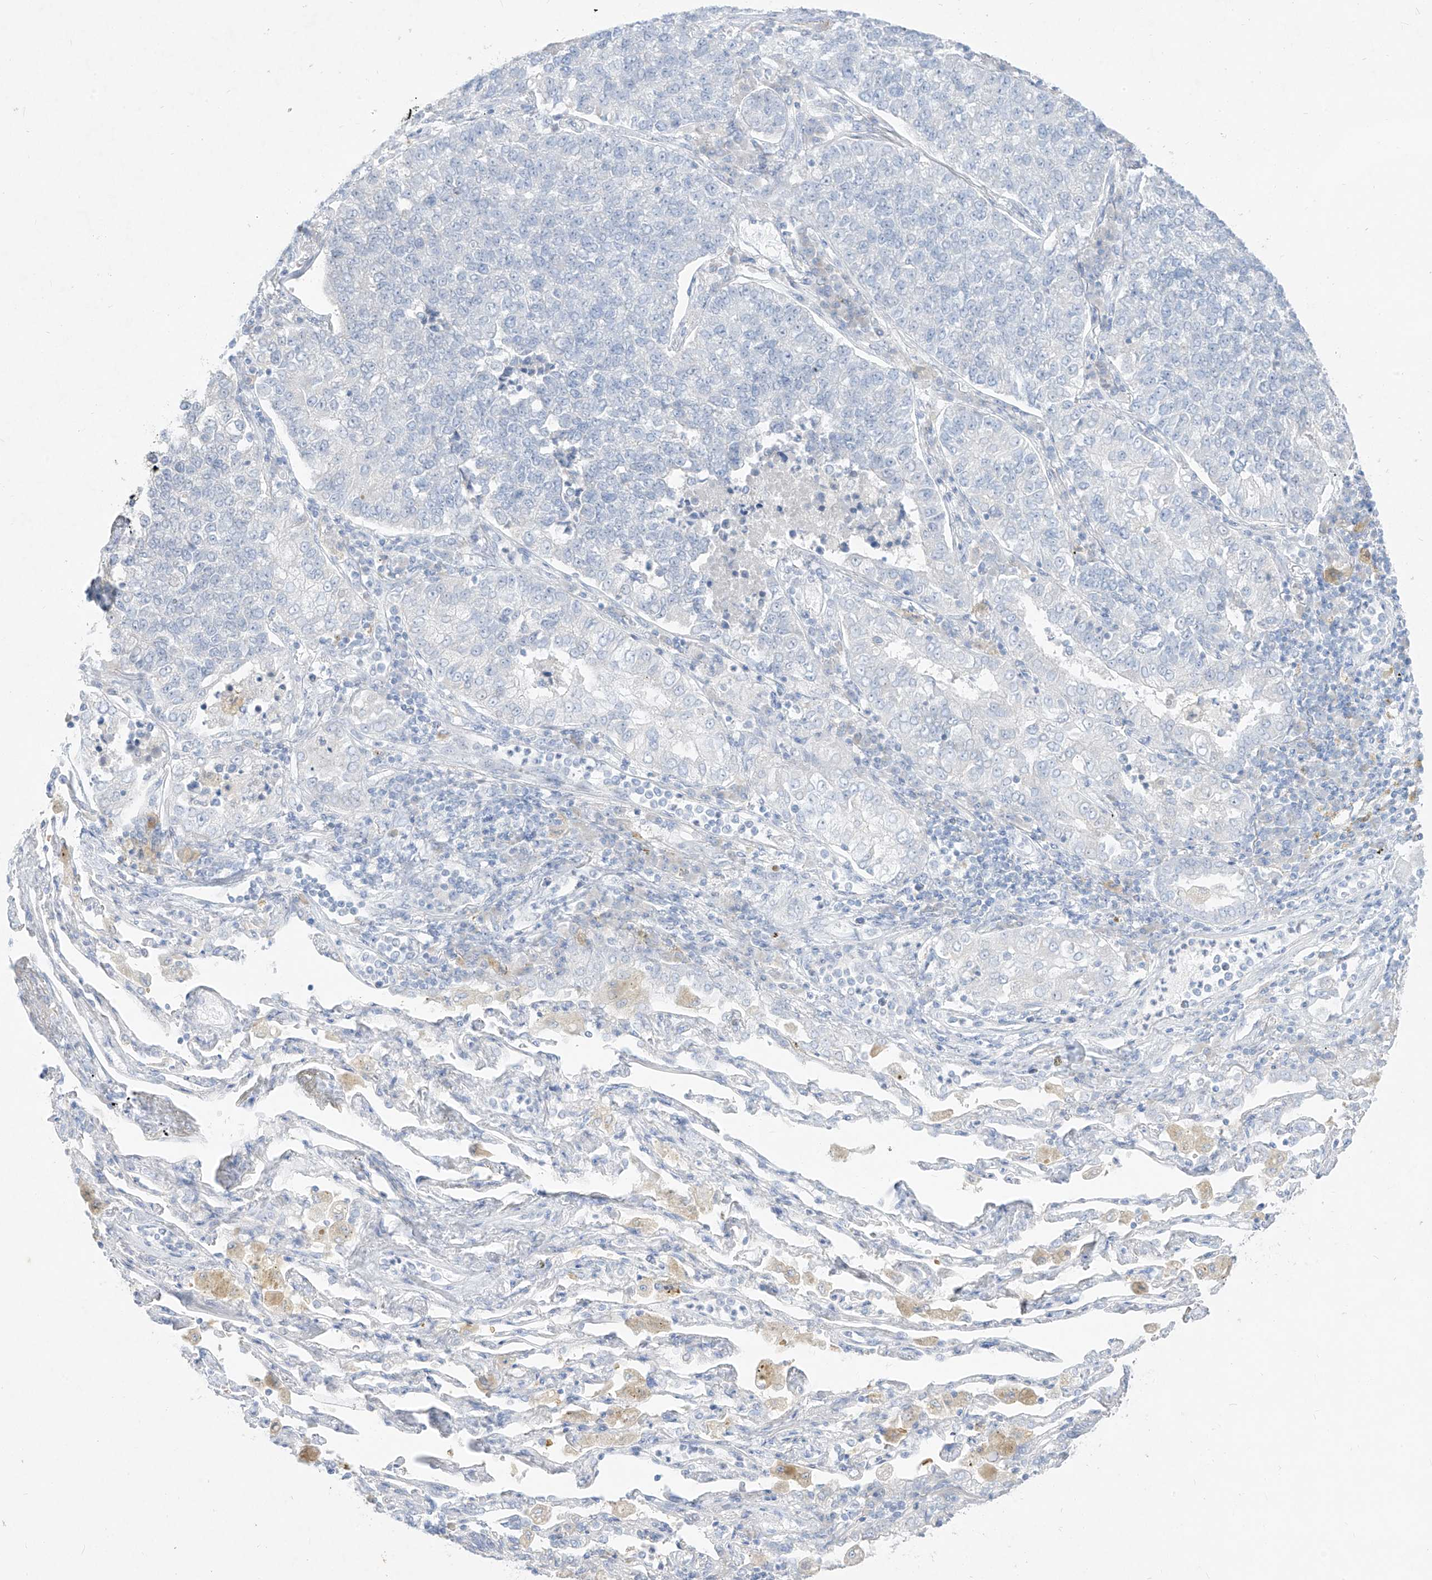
{"staining": {"intensity": "negative", "quantity": "none", "location": "none"}, "tissue": "lung cancer", "cell_type": "Tumor cells", "image_type": "cancer", "snomed": [{"axis": "morphology", "description": "Adenocarcinoma, NOS"}, {"axis": "topography", "description": "Lung"}], "caption": "Adenocarcinoma (lung) stained for a protein using IHC reveals no staining tumor cells.", "gene": "TGM4", "patient": {"sex": "male", "age": 49}}